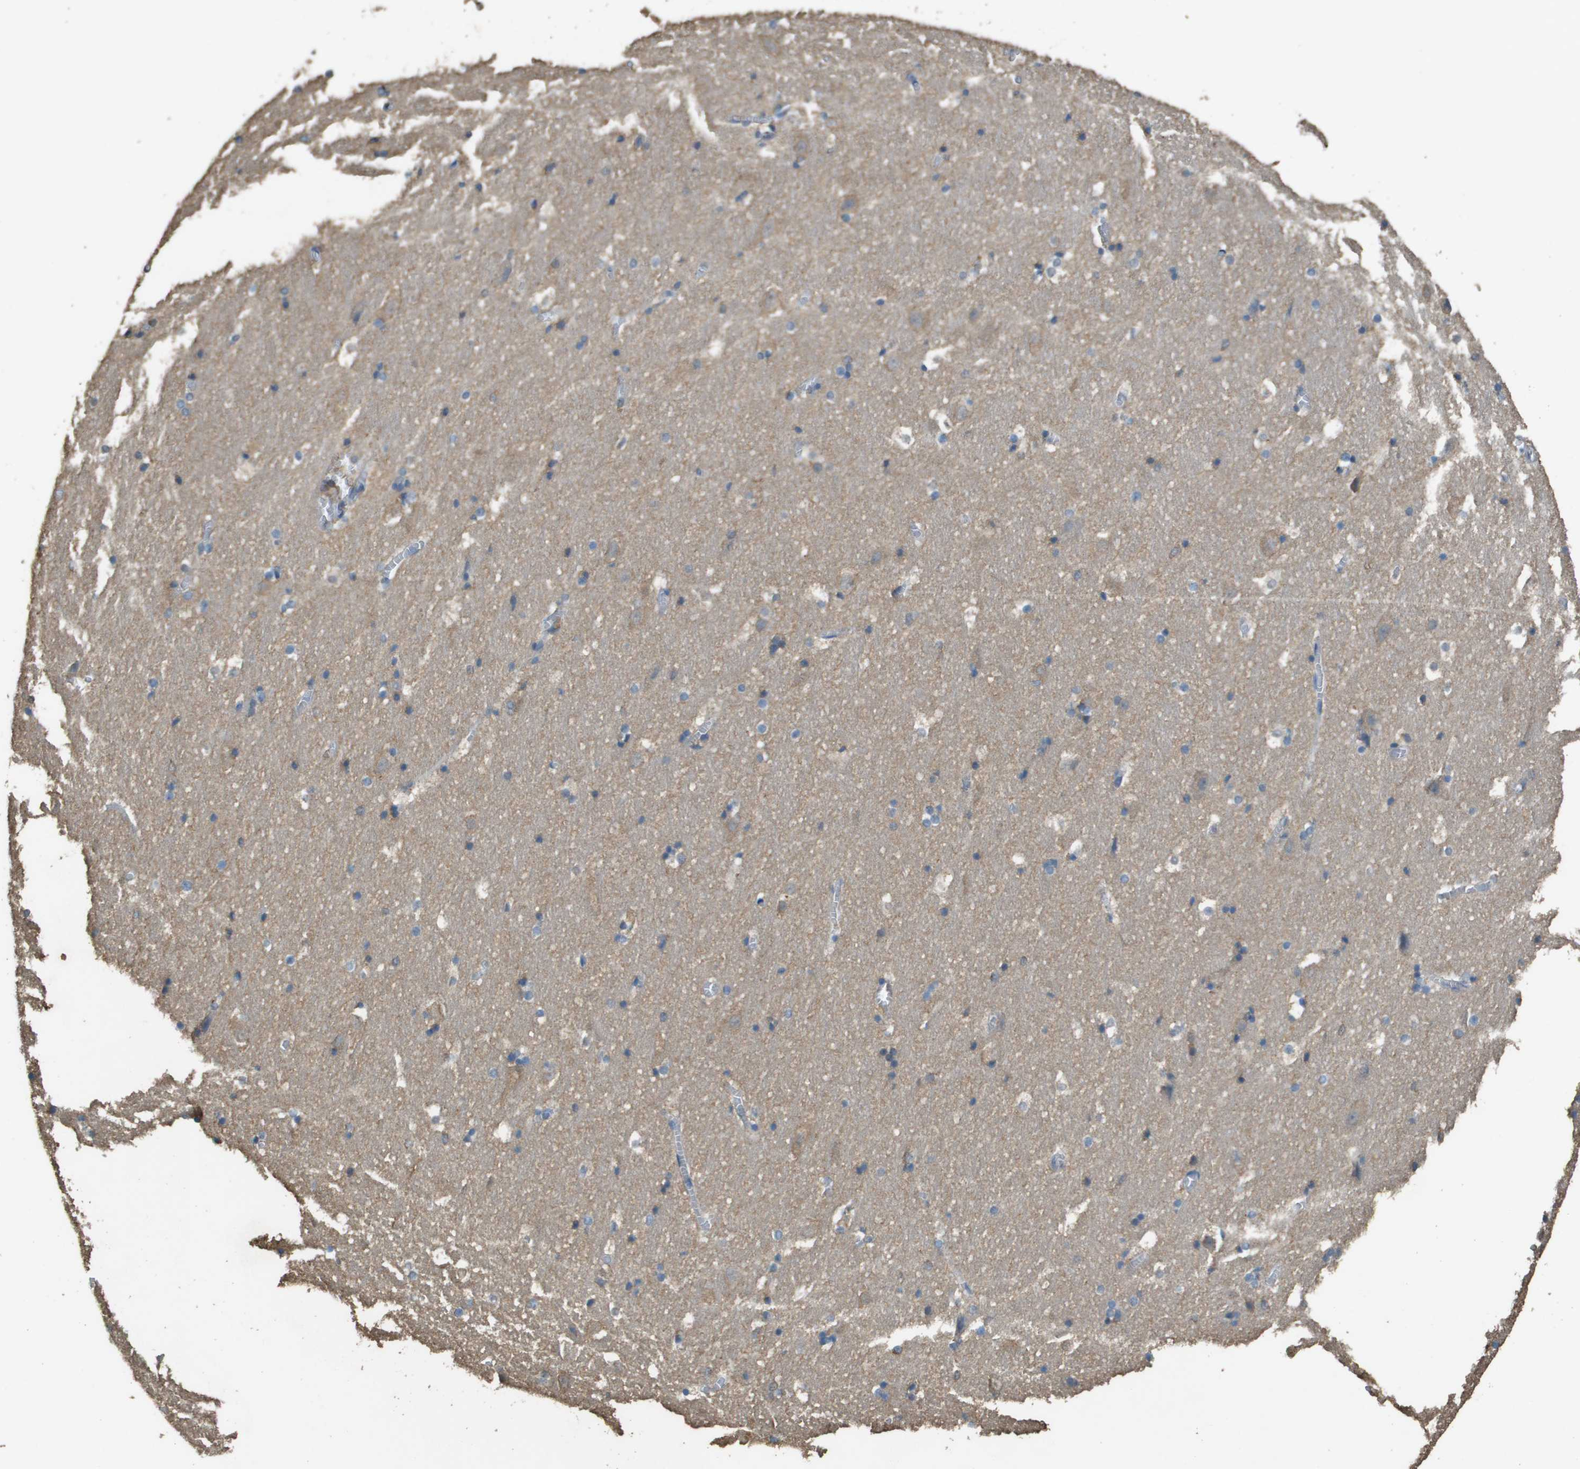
{"staining": {"intensity": "weak", "quantity": "25%-75%", "location": "cytoplasmic/membranous"}, "tissue": "hippocampus", "cell_type": "Glial cells", "image_type": "normal", "snomed": [{"axis": "morphology", "description": "Normal tissue, NOS"}, {"axis": "topography", "description": "Hippocampus"}], "caption": "Immunohistochemistry (DAB (3,3'-diaminobenzidine)) staining of normal human hippocampus exhibits weak cytoplasmic/membranous protein positivity in about 25%-75% of glial cells. (DAB = brown stain, brightfield microscopy at high magnification).", "gene": "MS4A7", "patient": {"sex": "male", "age": 45}}